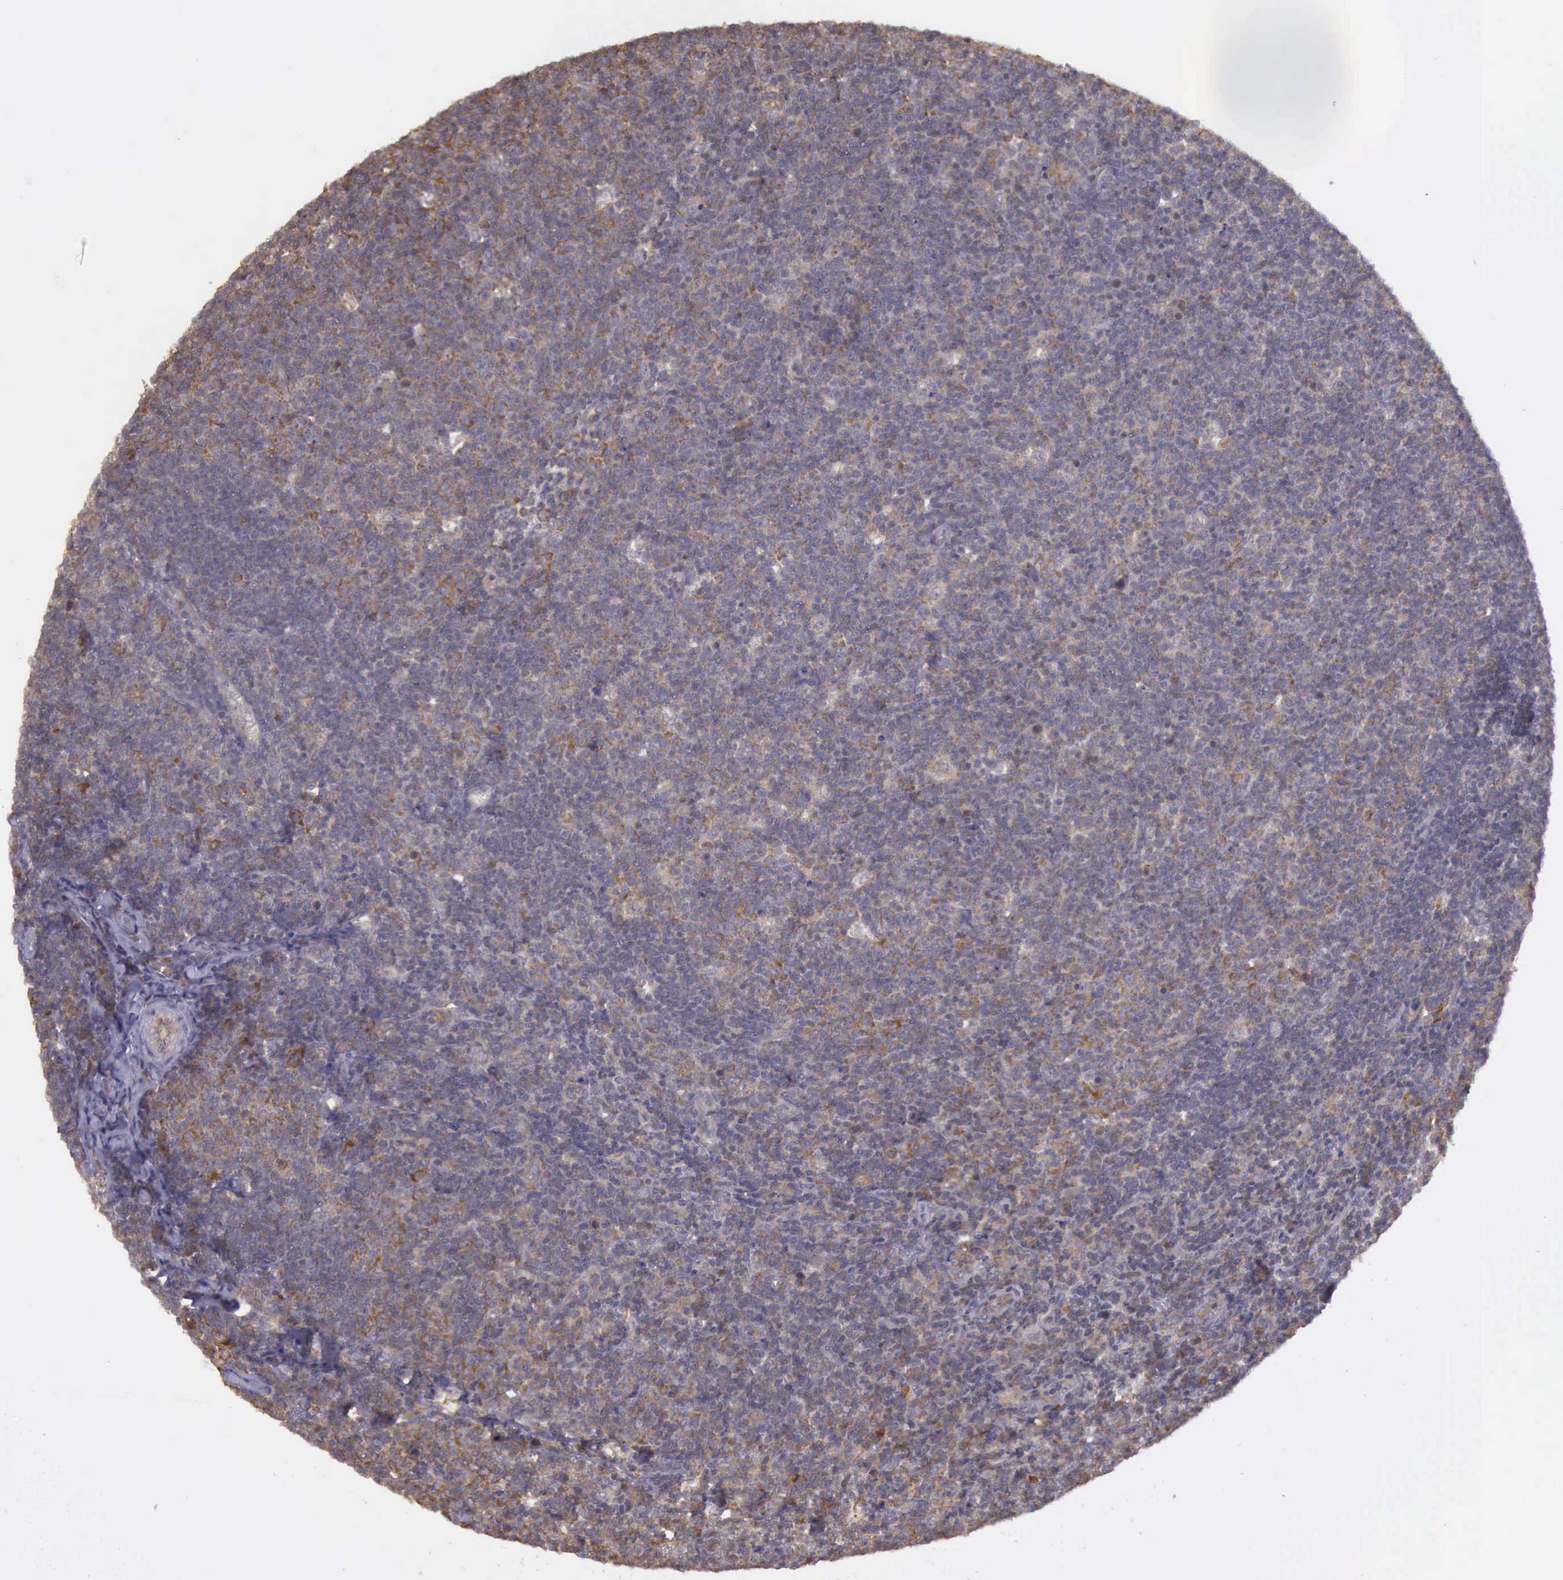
{"staining": {"intensity": "moderate", "quantity": ">75%", "location": "cytoplasmic/membranous"}, "tissue": "lymphoma", "cell_type": "Tumor cells", "image_type": "cancer", "snomed": [{"axis": "morphology", "description": "Malignant lymphoma, non-Hodgkin's type, Low grade"}, {"axis": "topography", "description": "Lymph node"}], "caption": "Immunohistochemistry (IHC) micrograph of human low-grade malignant lymphoma, non-Hodgkin's type stained for a protein (brown), which shows medium levels of moderate cytoplasmic/membranous staining in about >75% of tumor cells.", "gene": "EIF5", "patient": {"sex": "male", "age": 74}}